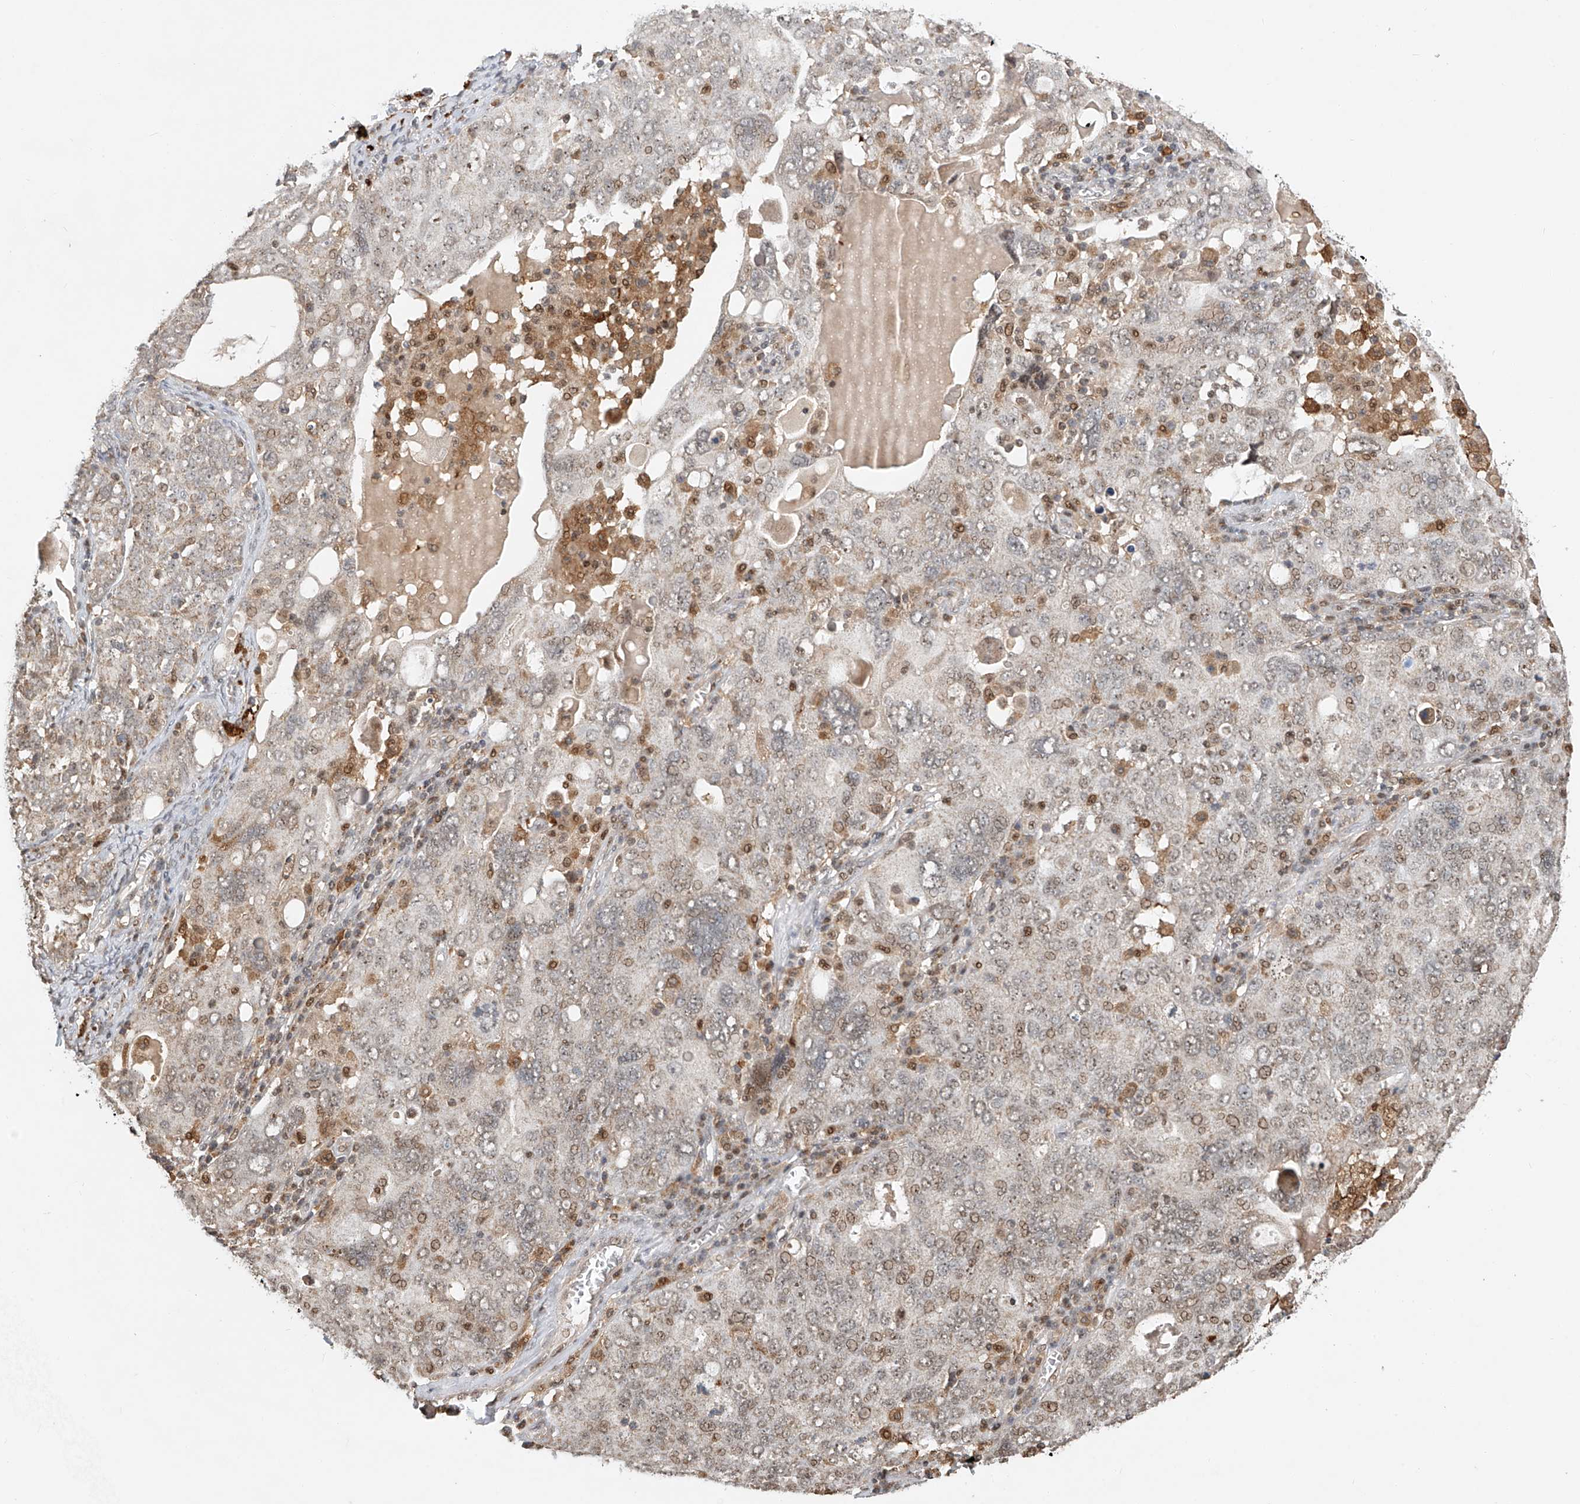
{"staining": {"intensity": "weak", "quantity": "<25%", "location": "nuclear"}, "tissue": "ovarian cancer", "cell_type": "Tumor cells", "image_type": "cancer", "snomed": [{"axis": "morphology", "description": "Carcinoma, endometroid"}, {"axis": "topography", "description": "Ovary"}], "caption": "Endometroid carcinoma (ovarian) was stained to show a protein in brown. There is no significant expression in tumor cells. (Stains: DAB (3,3'-diaminobenzidine) IHC with hematoxylin counter stain, Microscopy: brightfield microscopy at high magnification).", "gene": "SYTL3", "patient": {"sex": "female", "age": 62}}